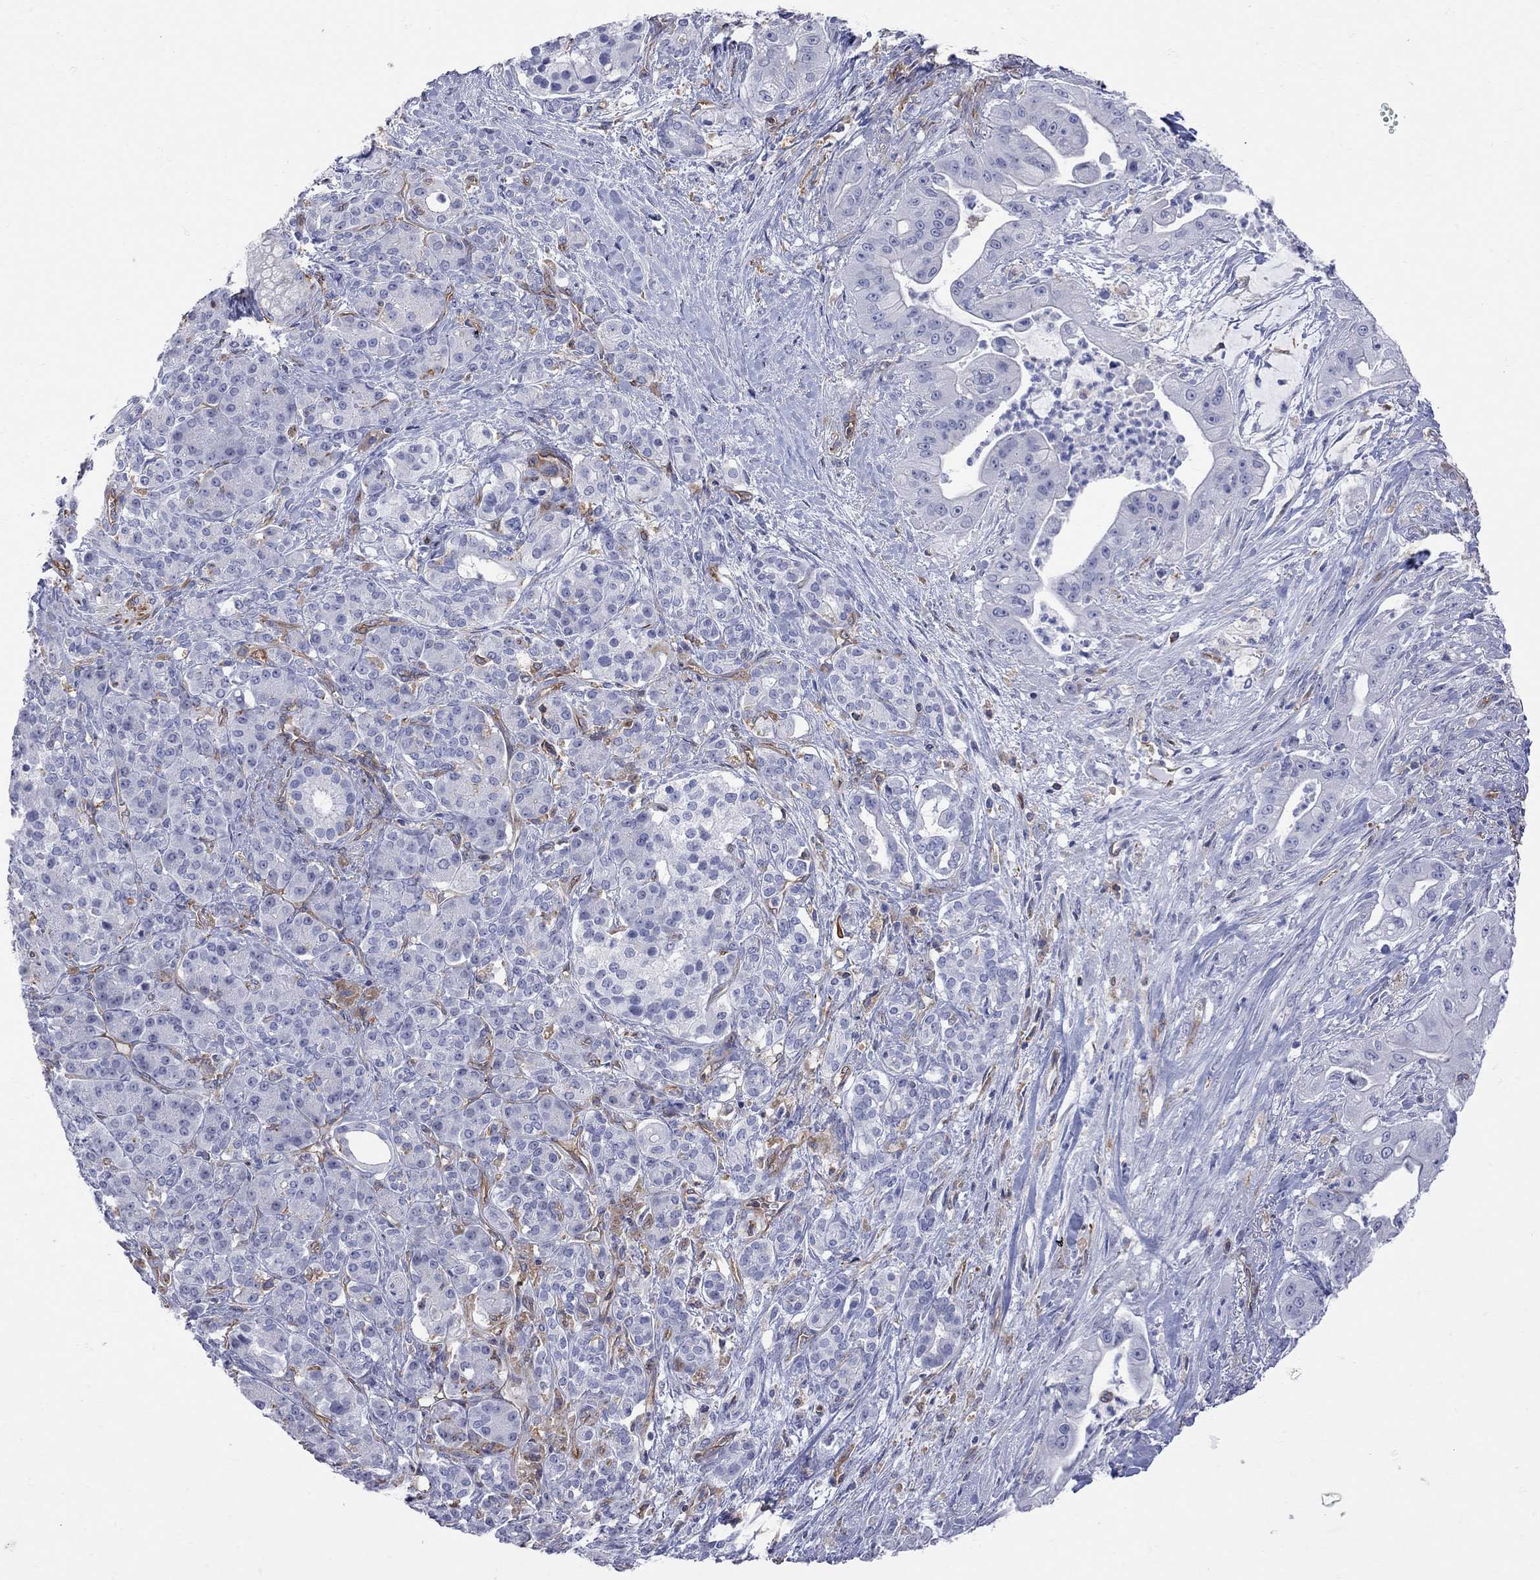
{"staining": {"intensity": "negative", "quantity": "none", "location": "none"}, "tissue": "pancreatic cancer", "cell_type": "Tumor cells", "image_type": "cancer", "snomed": [{"axis": "morphology", "description": "Normal tissue, NOS"}, {"axis": "morphology", "description": "Inflammation, NOS"}, {"axis": "morphology", "description": "Adenocarcinoma, NOS"}, {"axis": "topography", "description": "Pancreas"}], "caption": "This is an immunohistochemistry (IHC) histopathology image of human adenocarcinoma (pancreatic). There is no staining in tumor cells.", "gene": "ABI3", "patient": {"sex": "male", "age": 57}}